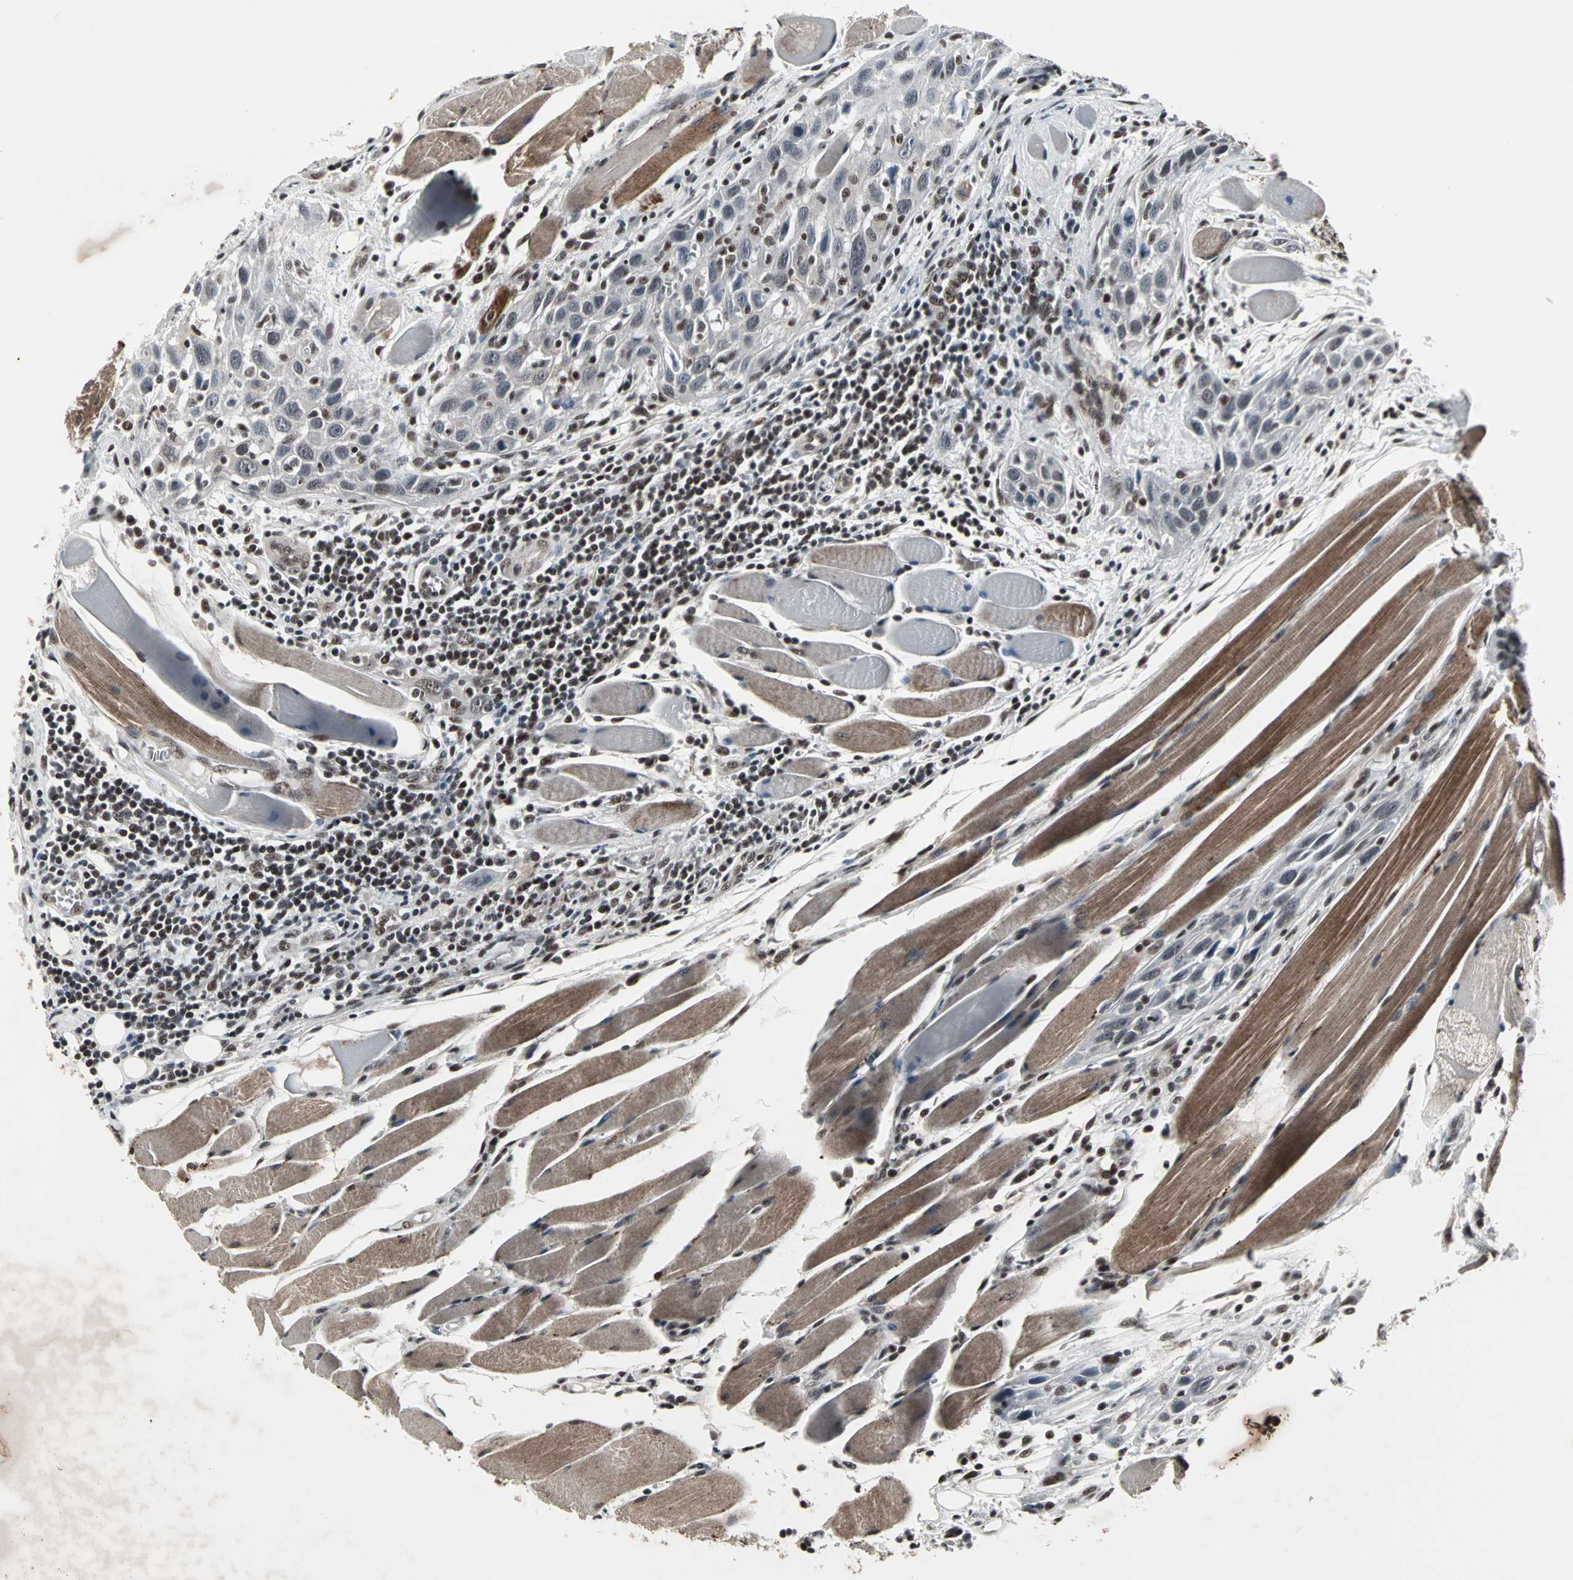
{"staining": {"intensity": "weak", "quantity": "<25%", "location": "nuclear"}, "tissue": "head and neck cancer", "cell_type": "Tumor cells", "image_type": "cancer", "snomed": [{"axis": "morphology", "description": "Squamous cell carcinoma, NOS"}, {"axis": "topography", "description": "Oral tissue"}, {"axis": "topography", "description": "Head-Neck"}], "caption": "Immunohistochemical staining of human head and neck cancer (squamous cell carcinoma) demonstrates no significant expression in tumor cells.", "gene": "PNKP", "patient": {"sex": "female", "age": 50}}